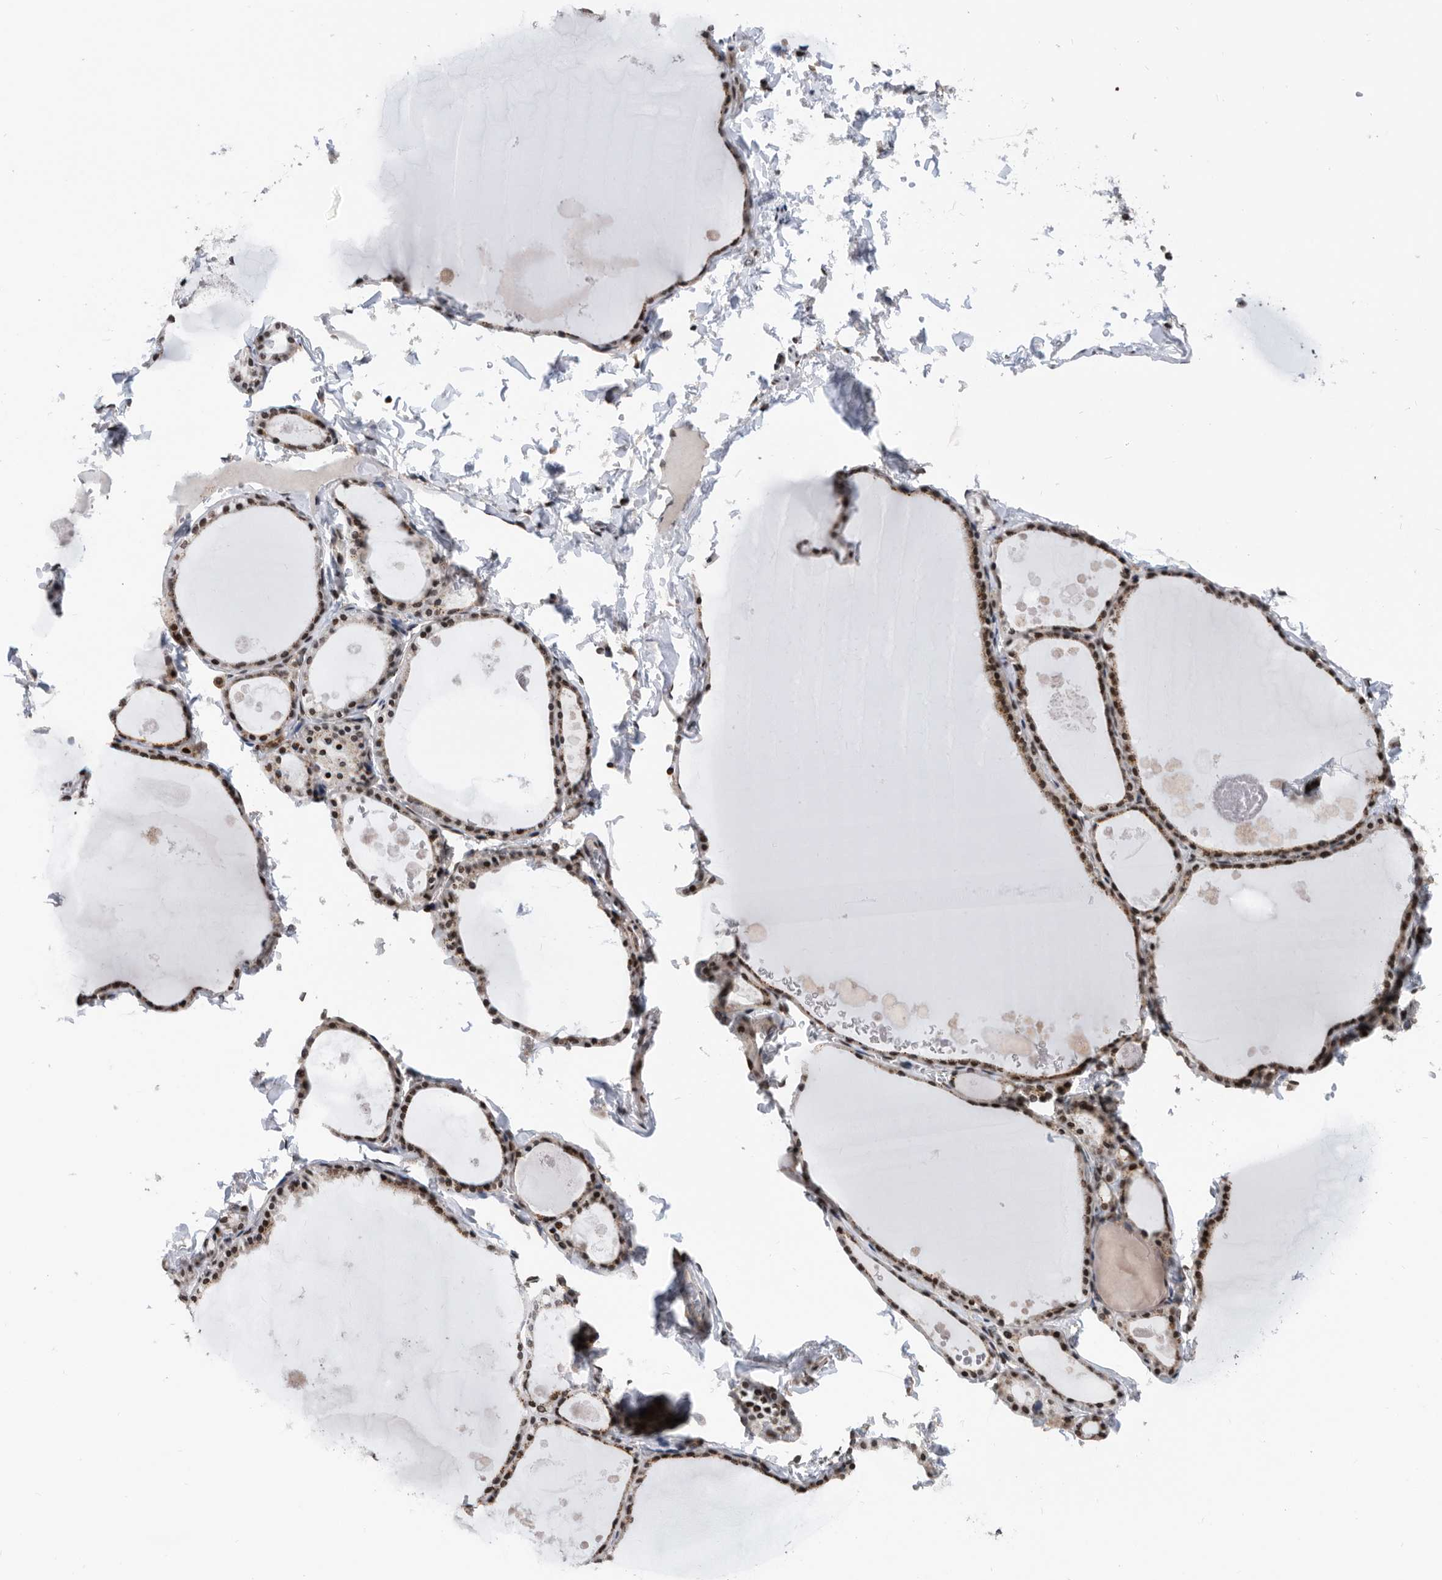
{"staining": {"intensity": "moderate", "quantity": ">75%", "location": "nuclear"}, "tissue": "thyroid gland", "cell_type": "Glandular cells", "image_type": "normal", "snomed": [{"axis": "morphology", "description": "Normal tissue, NOS"}, {"axis": "topography", "description": "Thyroid gland"}], "caption": "Moderate nuclear positivity for a protein is present in about >75% of glandular cells of unremarkable thyroid gland using IHC.", "gene": "SNRNP48", "patient": {"sex": "male", "age": 56}}